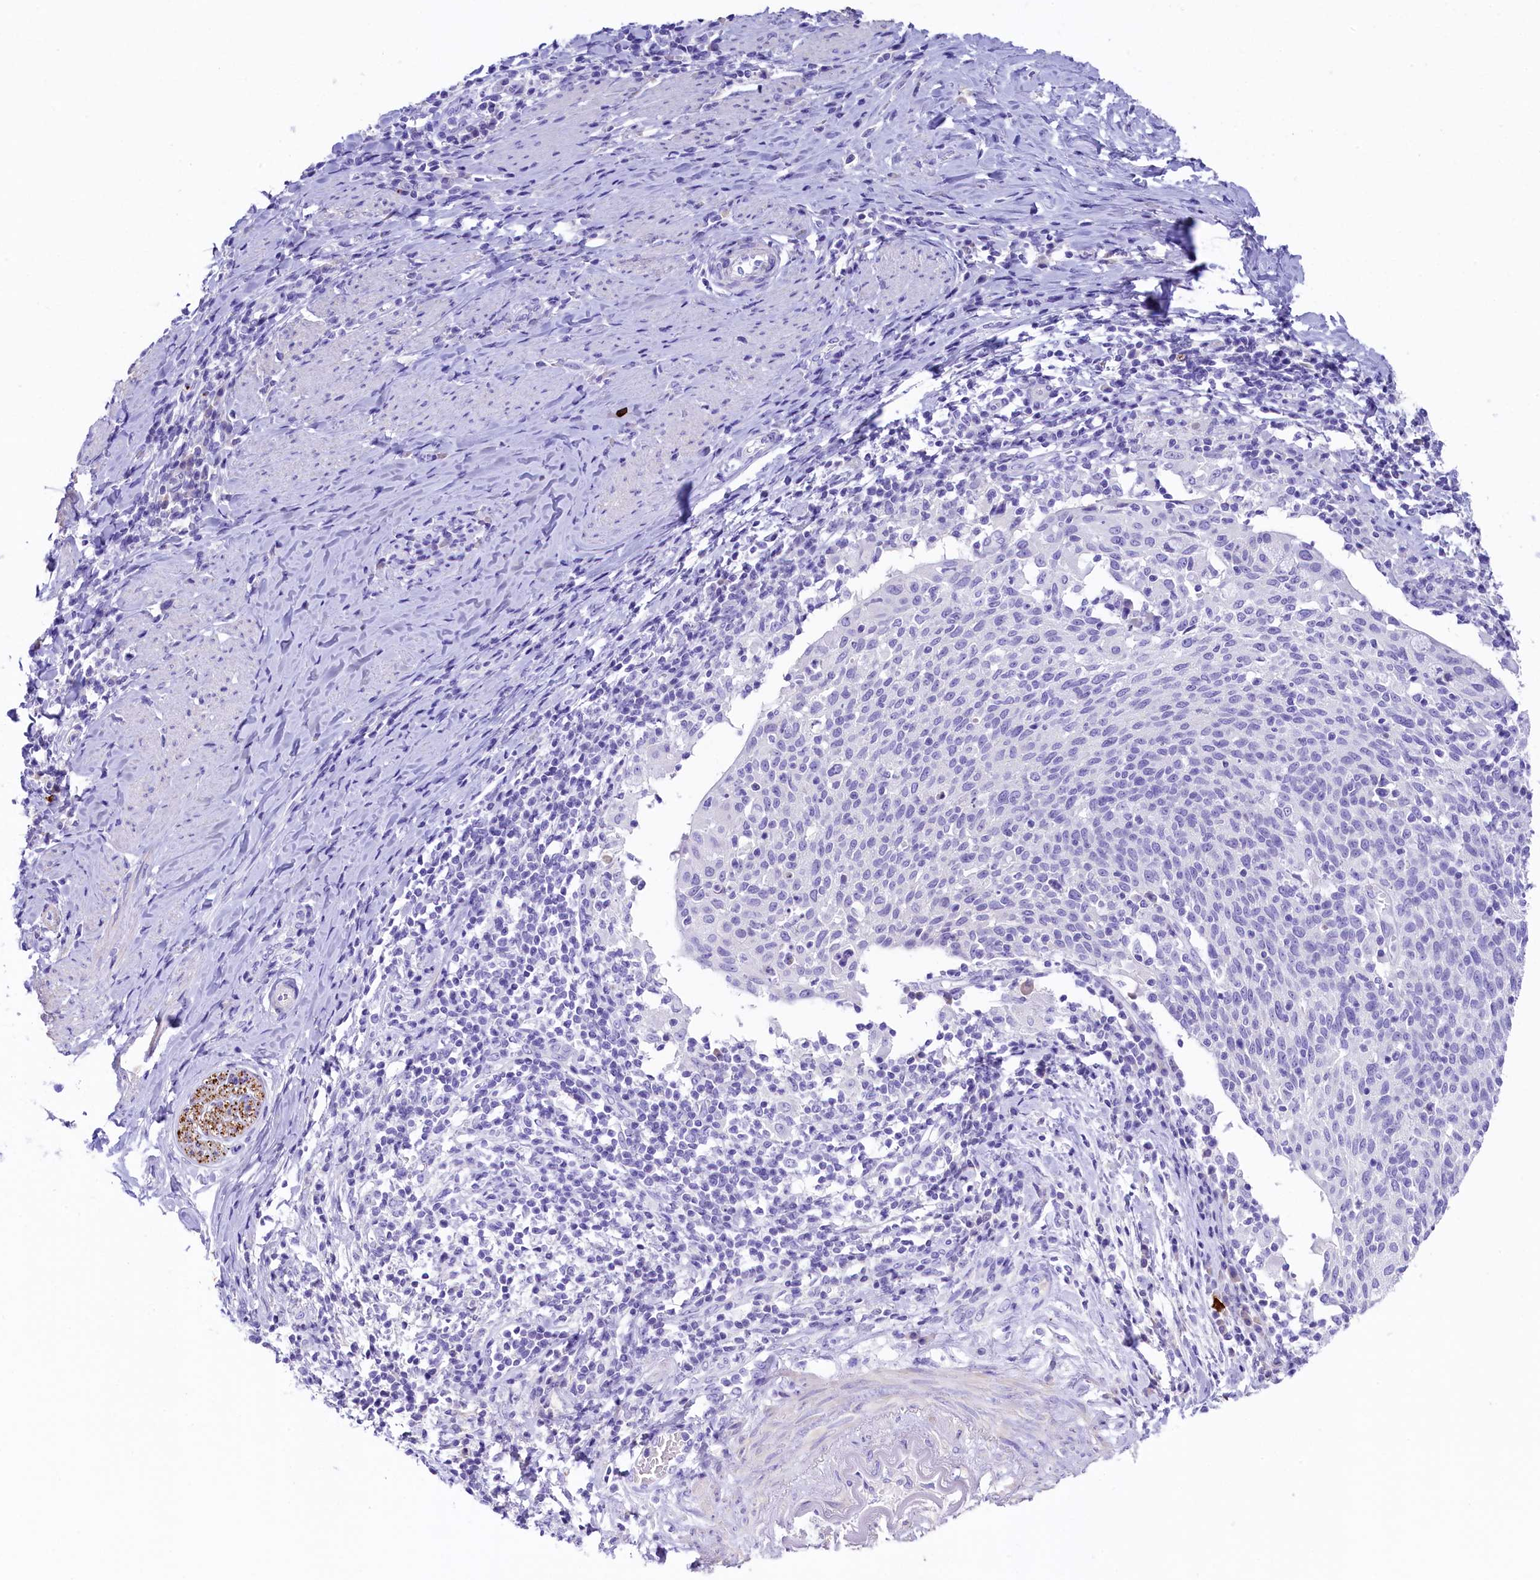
{"staining": {"intensity": "negative", "quantity": "none", "location": "none"}, "tissue": "cervical cancer", "cell_type": "Tumor cells", "image_type": "cancer", "snomed": [{"axis": "morphology", "description": "Squamous cell carcinoma, NOS"}, {"axis": "topography", "description": "Cervix"}], "caption": "The IHC photomicrograph has no significant expression in tumor cells of squamous cell carcinoma (cervical) tissue. (Immunohistochemistry, brightfield microscopy, high magnification).", "gene": "SKIDA1", "patient": {"sex": "female", "age": 52}}